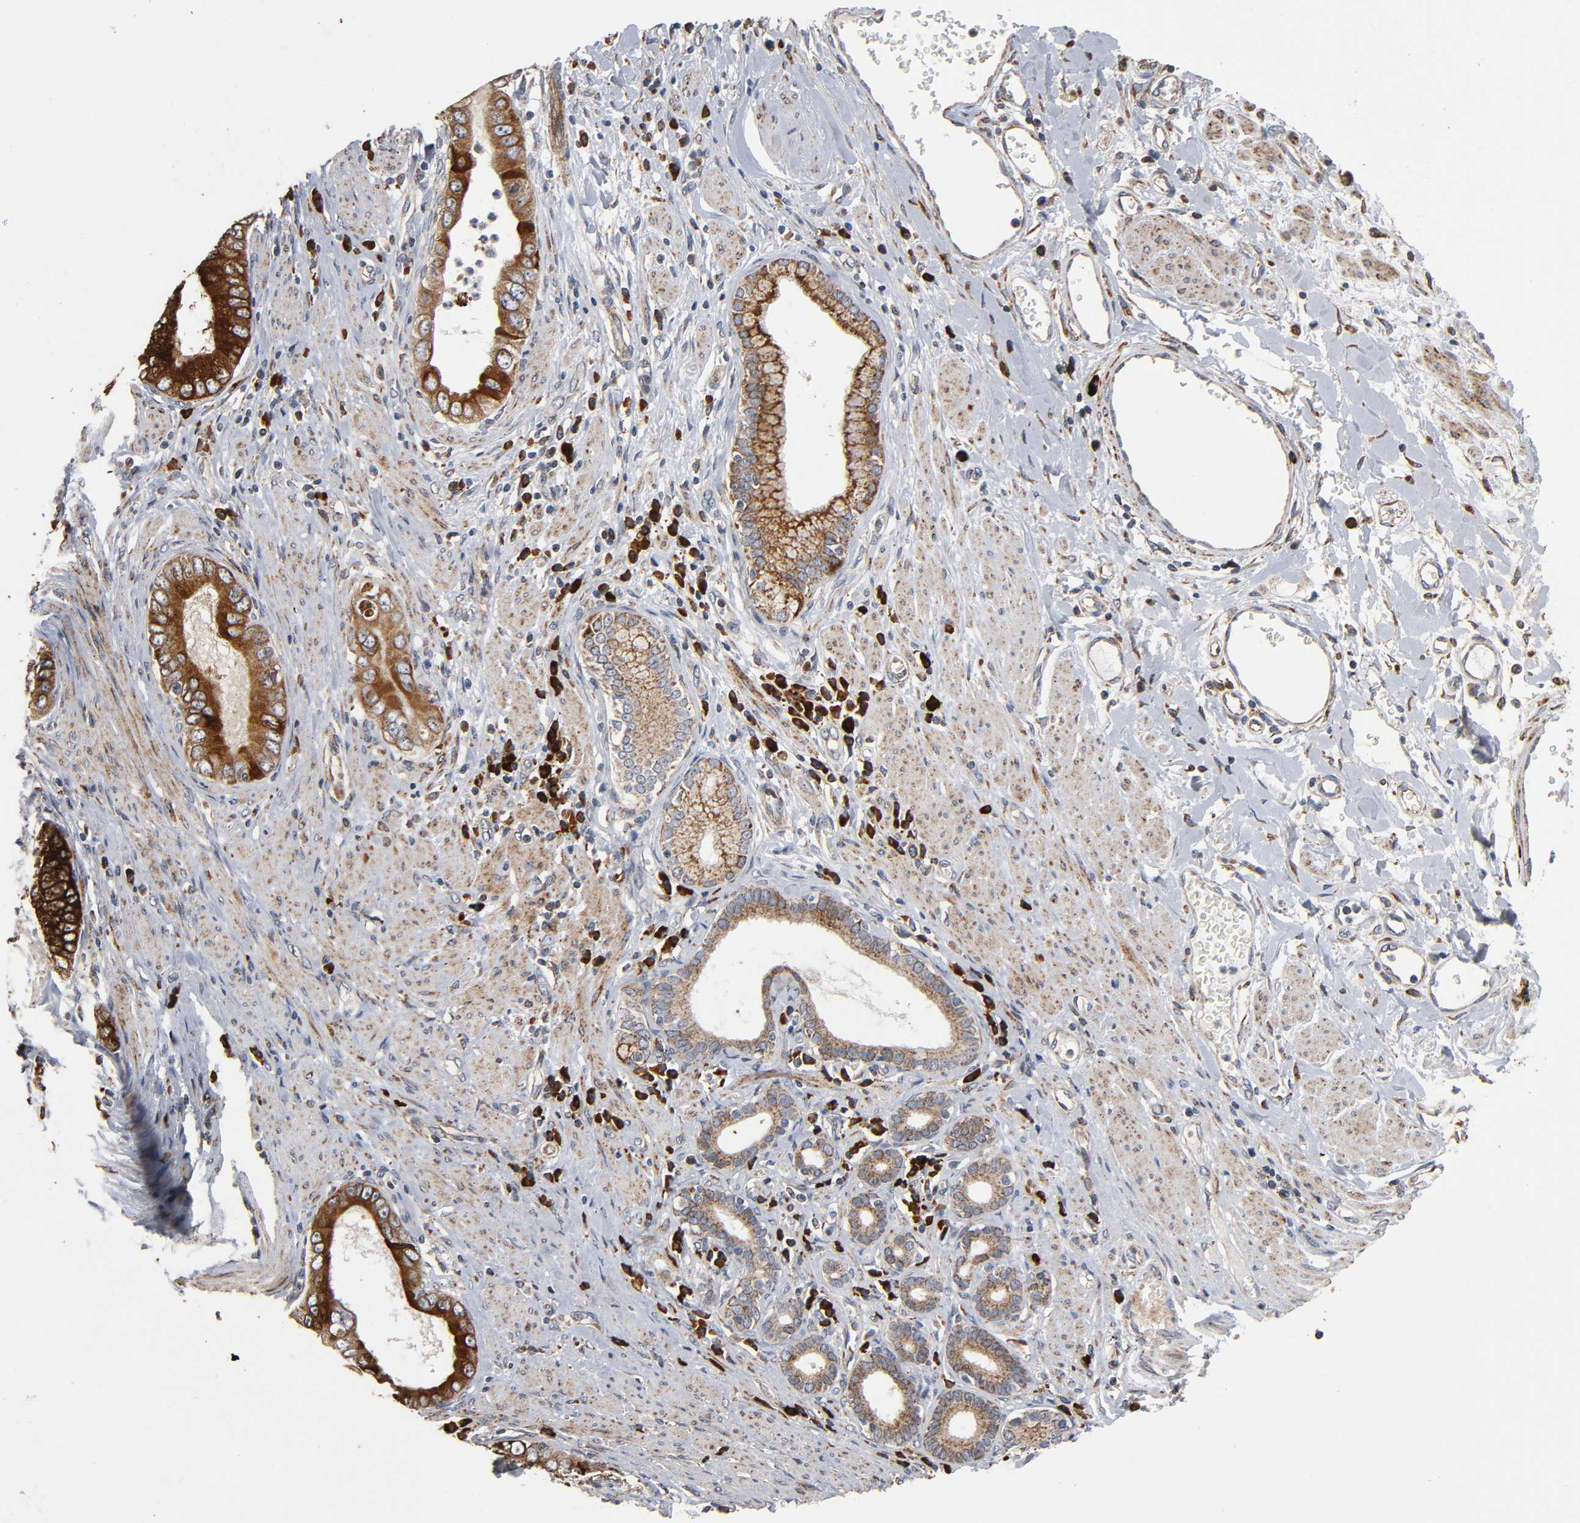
{"staining": {"intensity": "moderate", "quantity": "25%-75%", "location": "cytoplasmic/membranous"}, "tissue": "pancreatic cancer", "cell_type": "Tumor cells", "image_type": "cancer", "snomed": [{"axis": "morphology", "description": "Normal tissue, NOS"}, {"axis": "topography", "description": "Lymph node"}], "caption": "IHC photomicrograph of neoplastic tissue: human pancreatic cancer stained using immunohistochemistry (IHC) reveals medium levels of moderate protein expression localized specifically in the cytoplasmic/membranous of tumor cells, appearing as a cytoplasmic/membranous brown color.", "gene": "MAP3K1", "patient": {"sex": "male", "age": 50}}